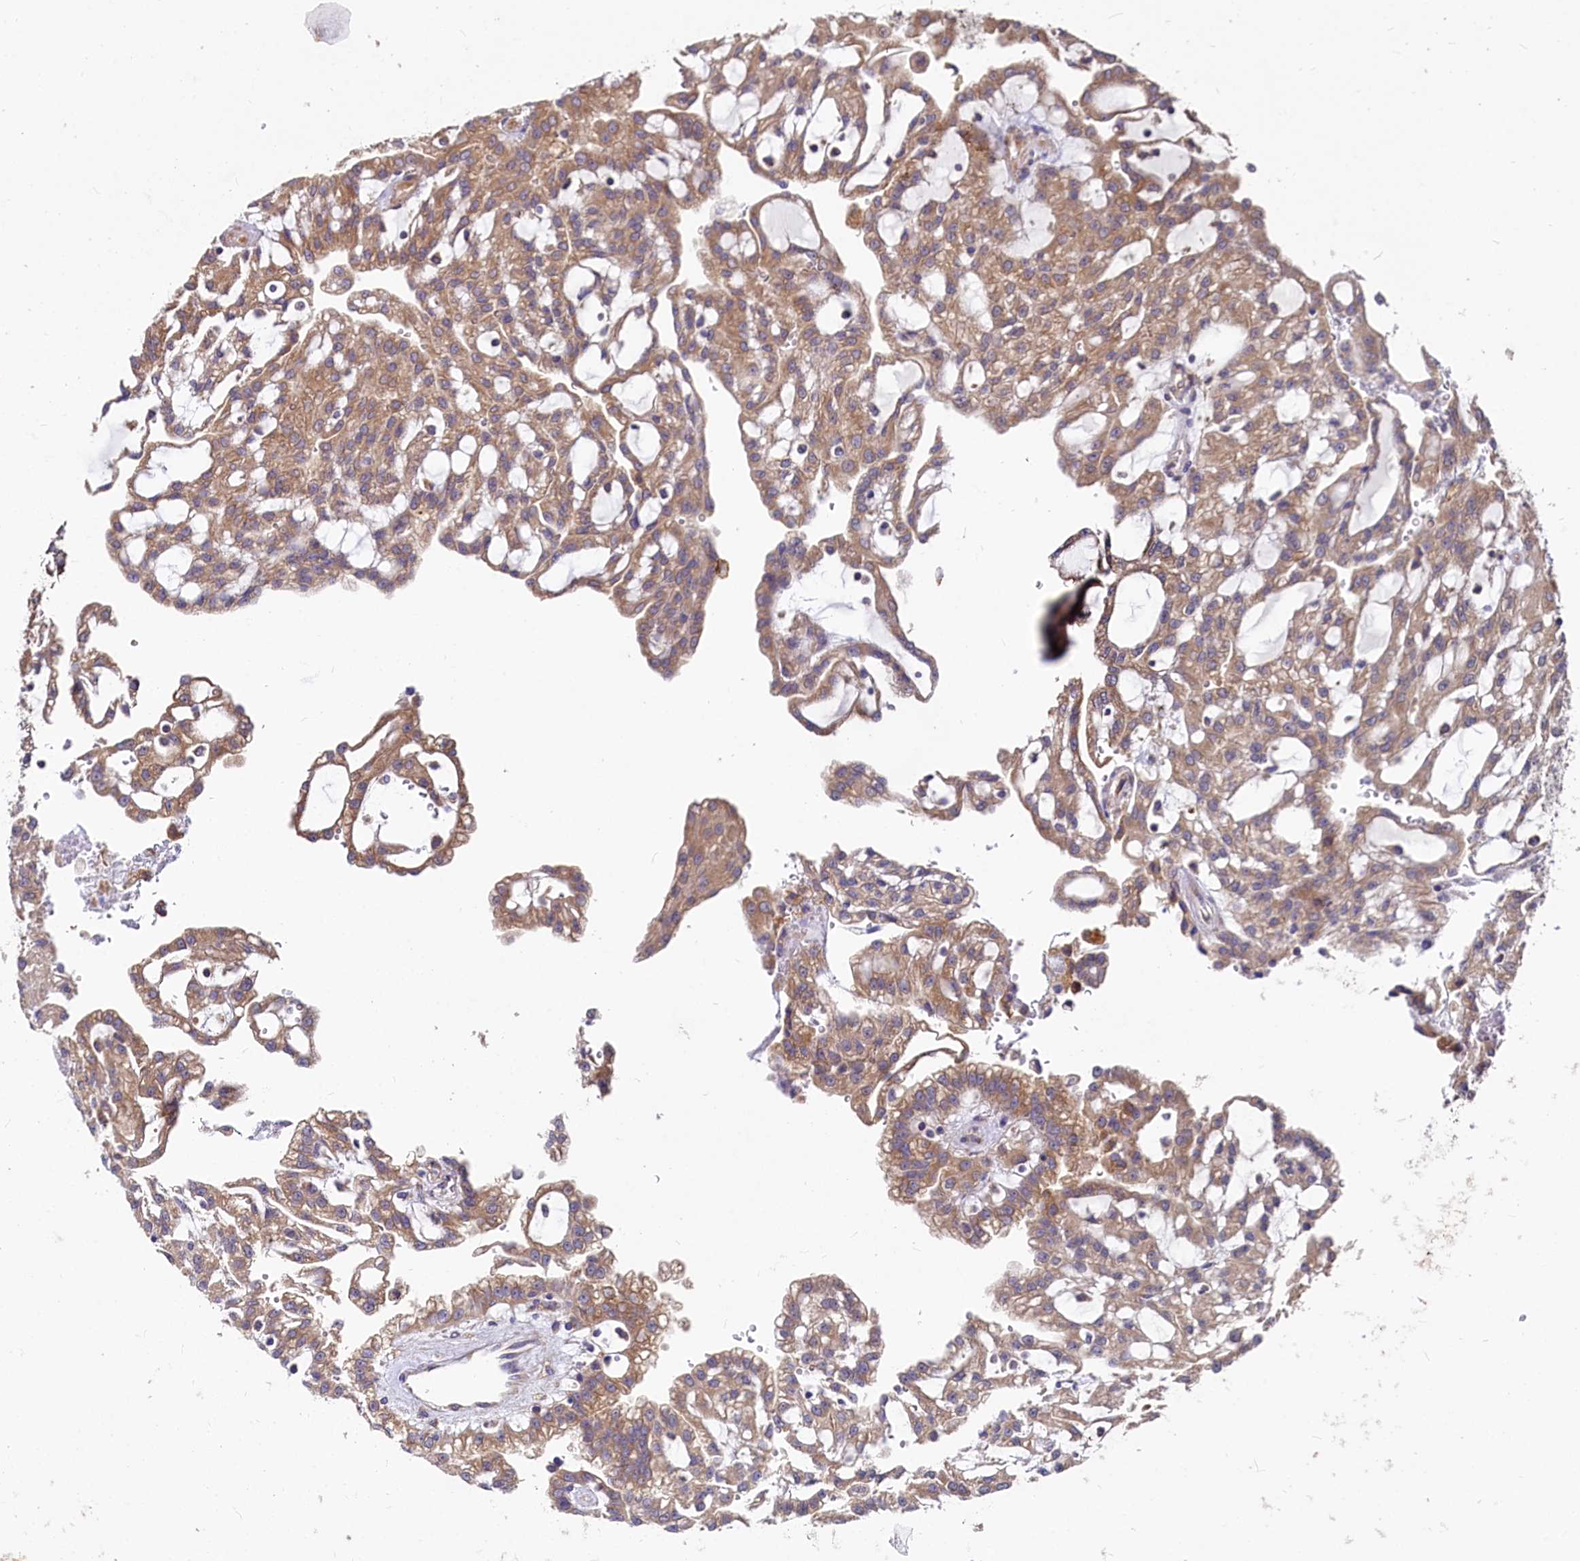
{"staining": {"intensity": "moderate", "quantity": ">75%", "location": "cytoplasmic/membranous"}, "tissue": "renal cancer", "cell_type": "Tumor cells", "image_type": "cancer", "snomed": [{"axis": "morphology", "description": "Adenocarcinoma, NOS"}, {"axis": "topography", "description": "Kidney"}], "caption": "This is an image of immunohistochemistry staining of adenocarcinoma (renal), which shows moderate expression in the cytoplasmic/membranous of tumor cells.", "gene": "EIF2B2", "patient": {"sex": "male", "age": 63}}